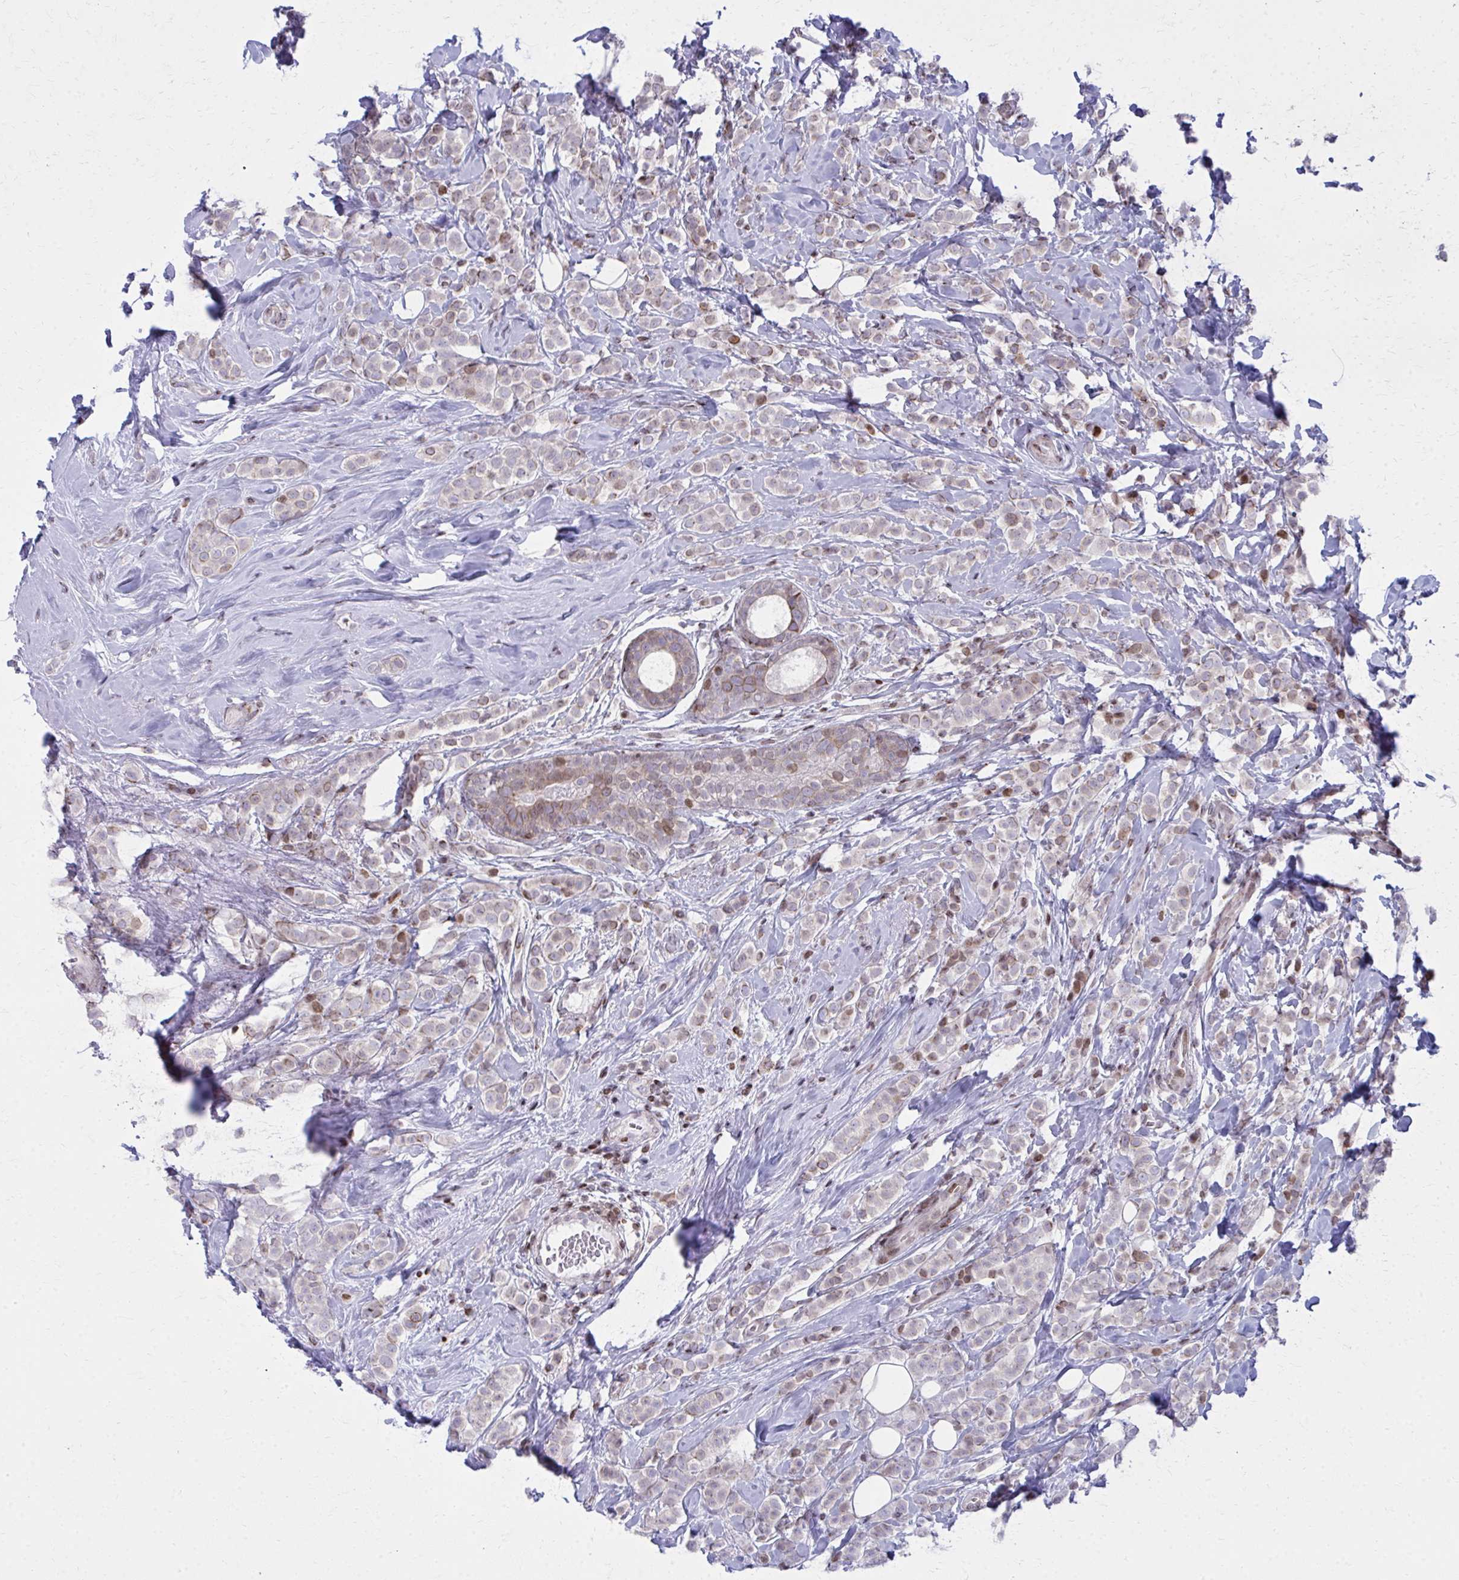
{"staining": {"intensity": "weak", "quantity": "25%-75%", "location": "cytoplasmic/membranous,nuclear"}, "tissue": "breast cancer", "cell_type": "Tumor cells", "image_type": "cancer", "snomed": [{"axis": "morphology", "description": "Lobular carcinoma"}, {"axis": "topography", "description": "Breast"}], "caption": "Protein analysis of breast cancer (lobular carcinoma) tissue displays weak cytoplasmic/membranous and nuclear positivity in about 25%-75% of tumor cells.", "gene": "AP5M1", "patient": {"sex": "female", "age": 49}}